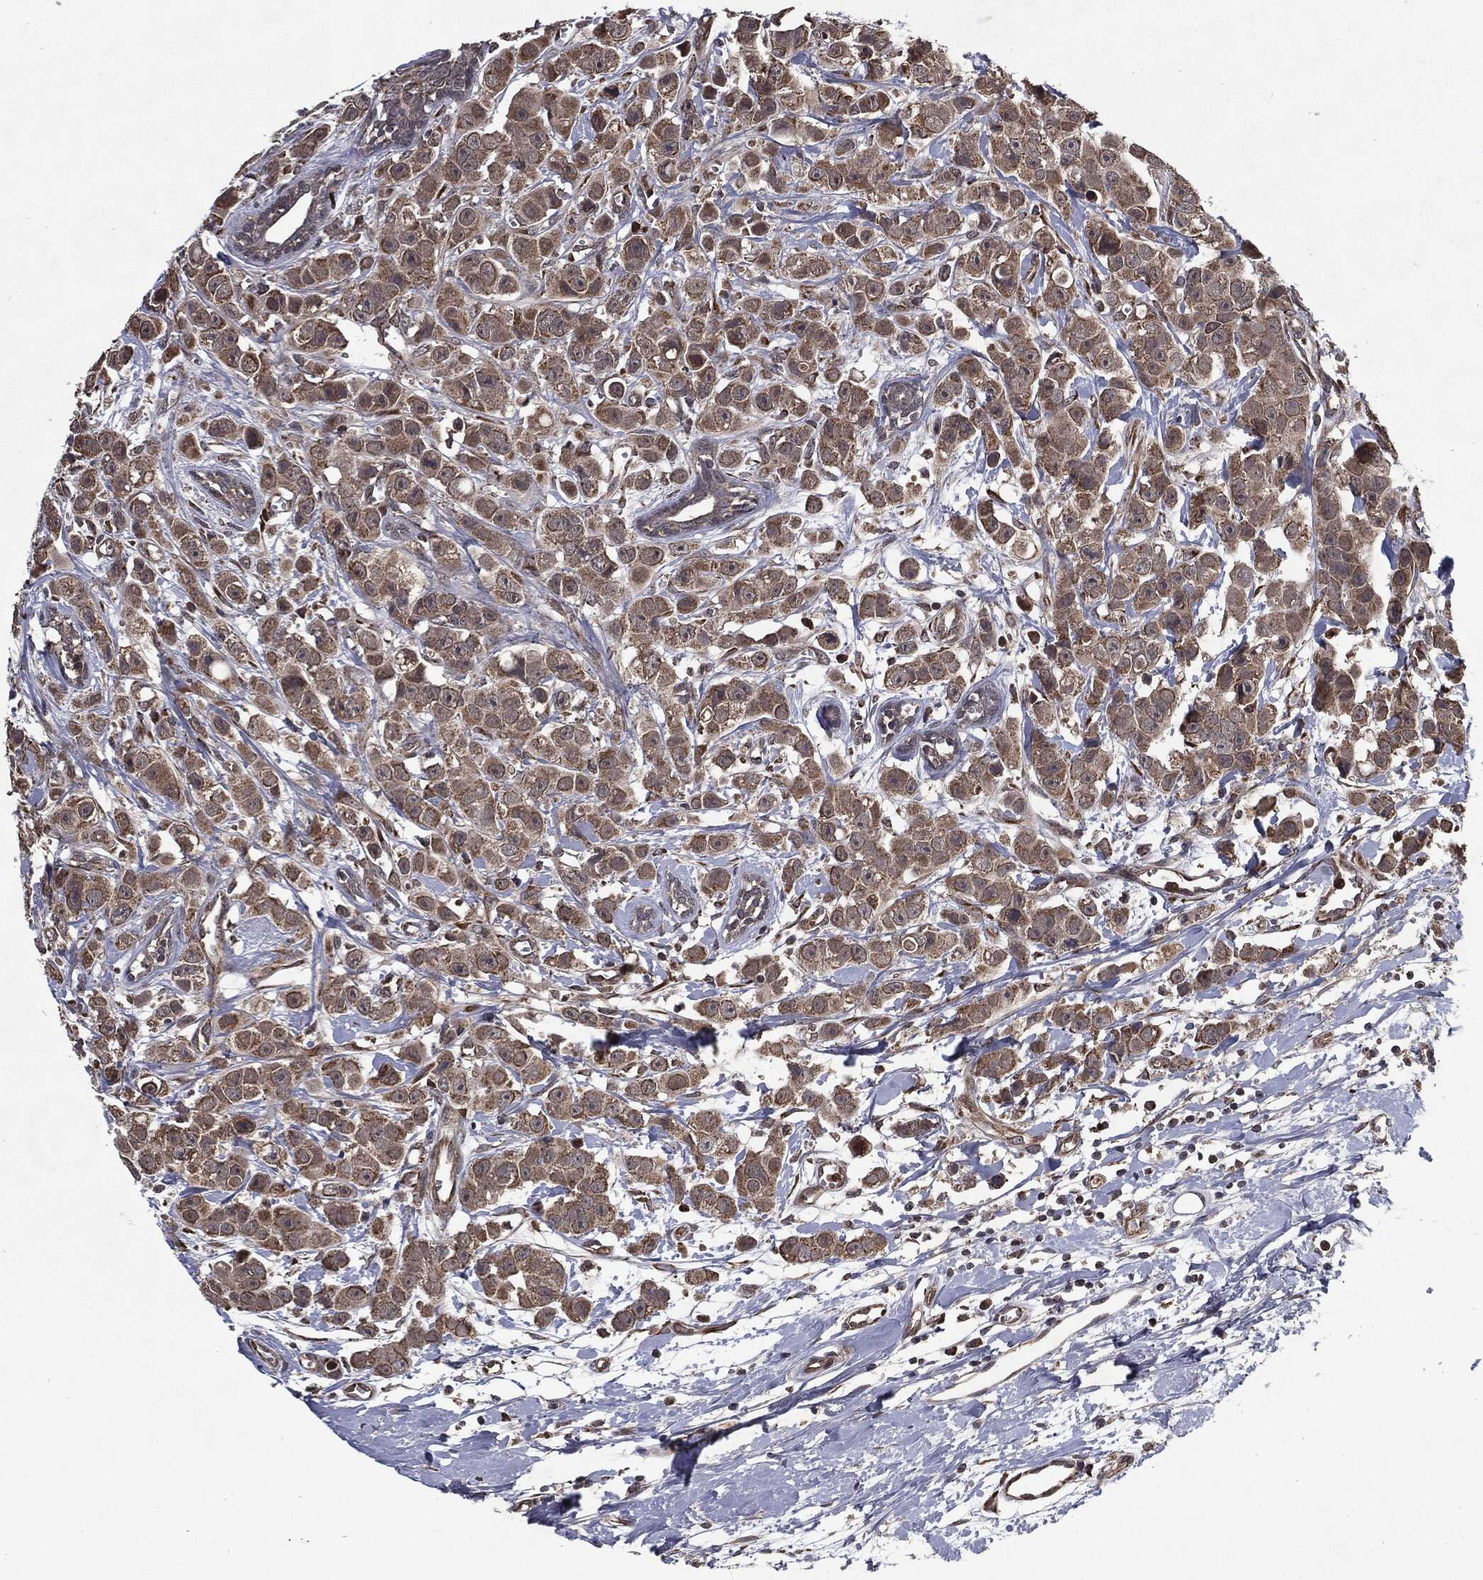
{"staining": {"intensity": "moderate", "quantity": ">75%", "location": "cytoplasmic/membranous"}, "tissue": "breast cancer", "cell_type": "Tumor cells", "image_type": "cancer", "snomed": [{"axis": "morphology", "description": "Duct carcinoma"}, {"axis": "topography", "description": "Breast"}], "caption": "Protein expression by immunohistochemistry shows moderate cytoplasmic/membranous expression in approximately >75% of tumor cells in intraductal carcinoma (breast).", "gene": "HDAC5", "patient": {"sex": "female", "age": 35}}